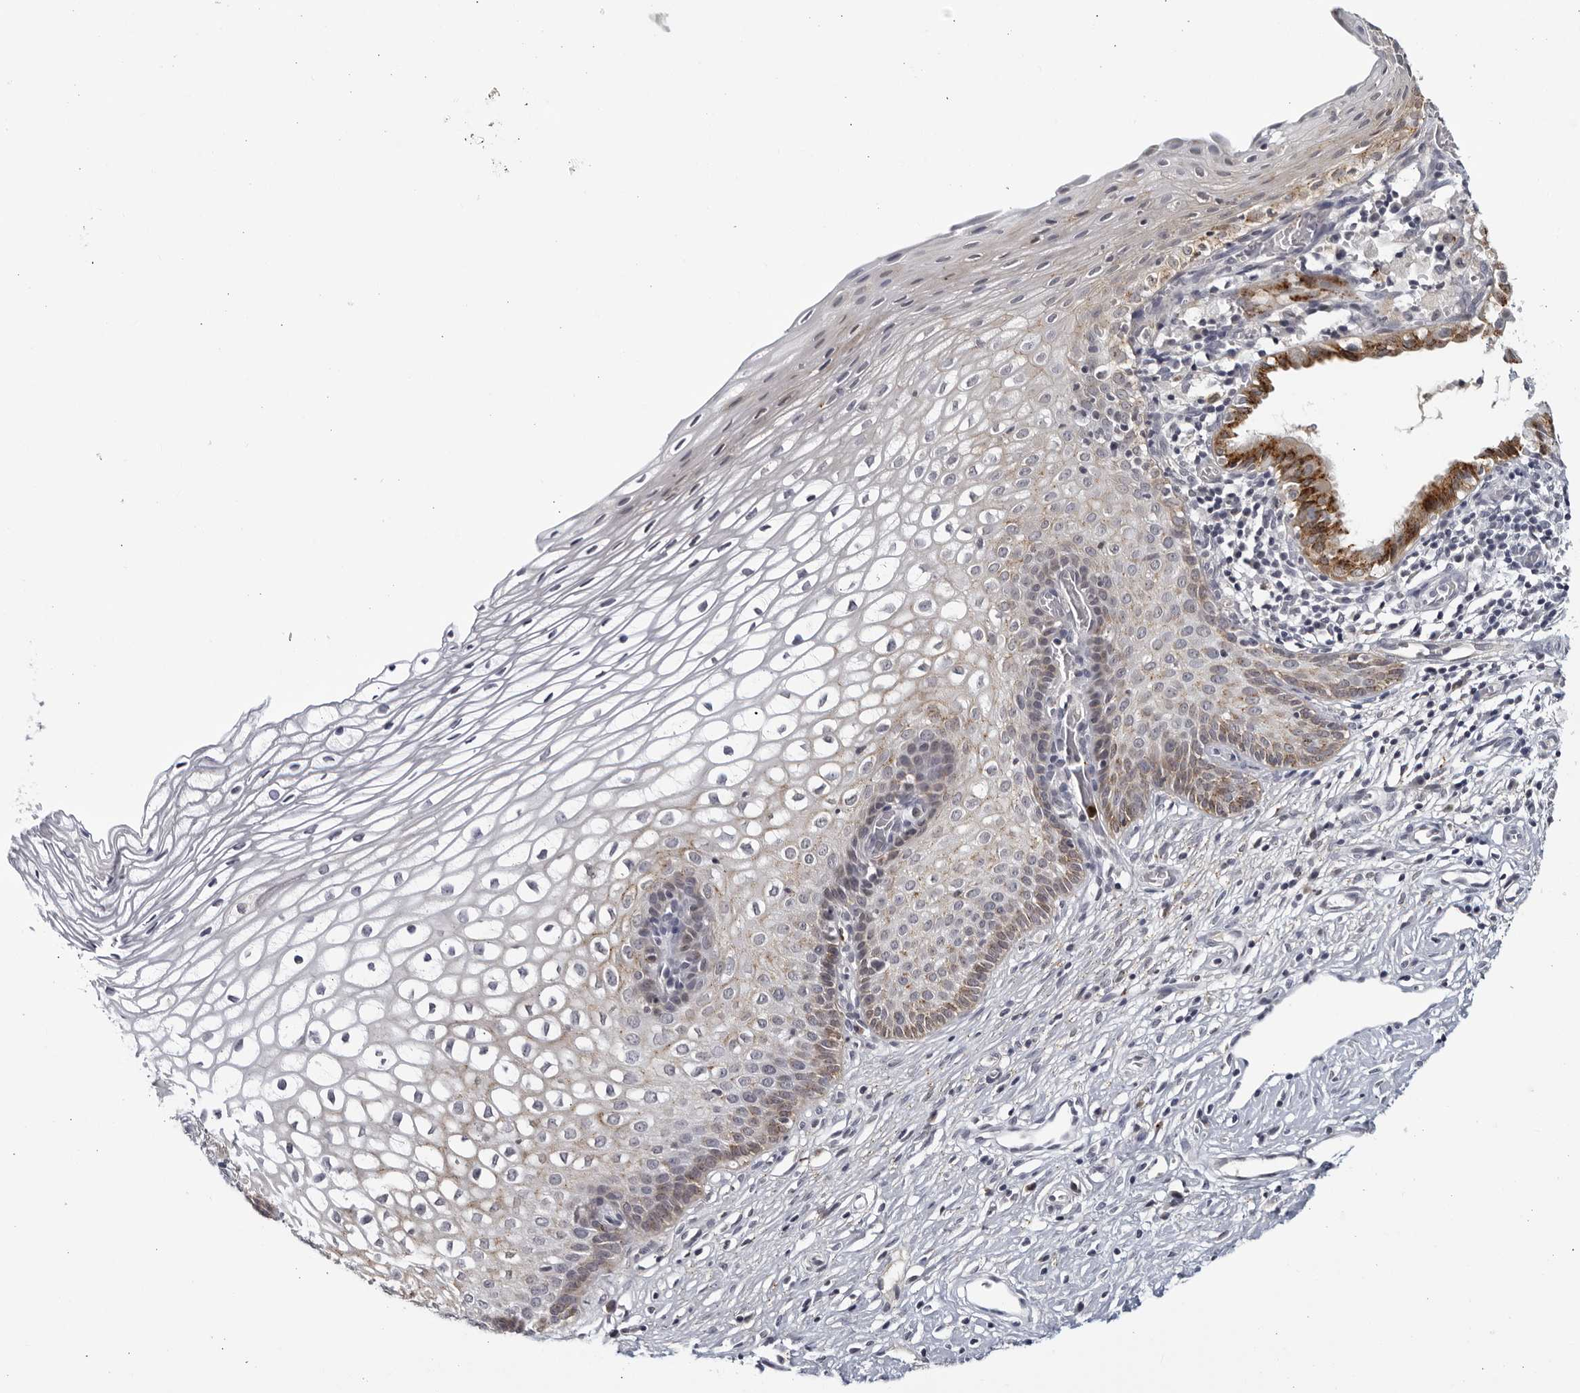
{"staining": {"intensity": "moderate", "quantity": "<25%", "location": "cytoplasmic/membranous"}, "tissue": "cervix", "cell_type": "Glandular cells", "image_type": "normal", "snomed": [{"axis": "morphology", "description": "Normal tissue, NOS"}, {"axis": "topography", "description": "Cervix"}], "caption": "A histopathology image of human cervix stained for a protein demonstrates moderate cytoplasmic/membranous brown staining in glandular cells.", "gene": "STRADB", "patient": {"sex": "female", "age": 27}}